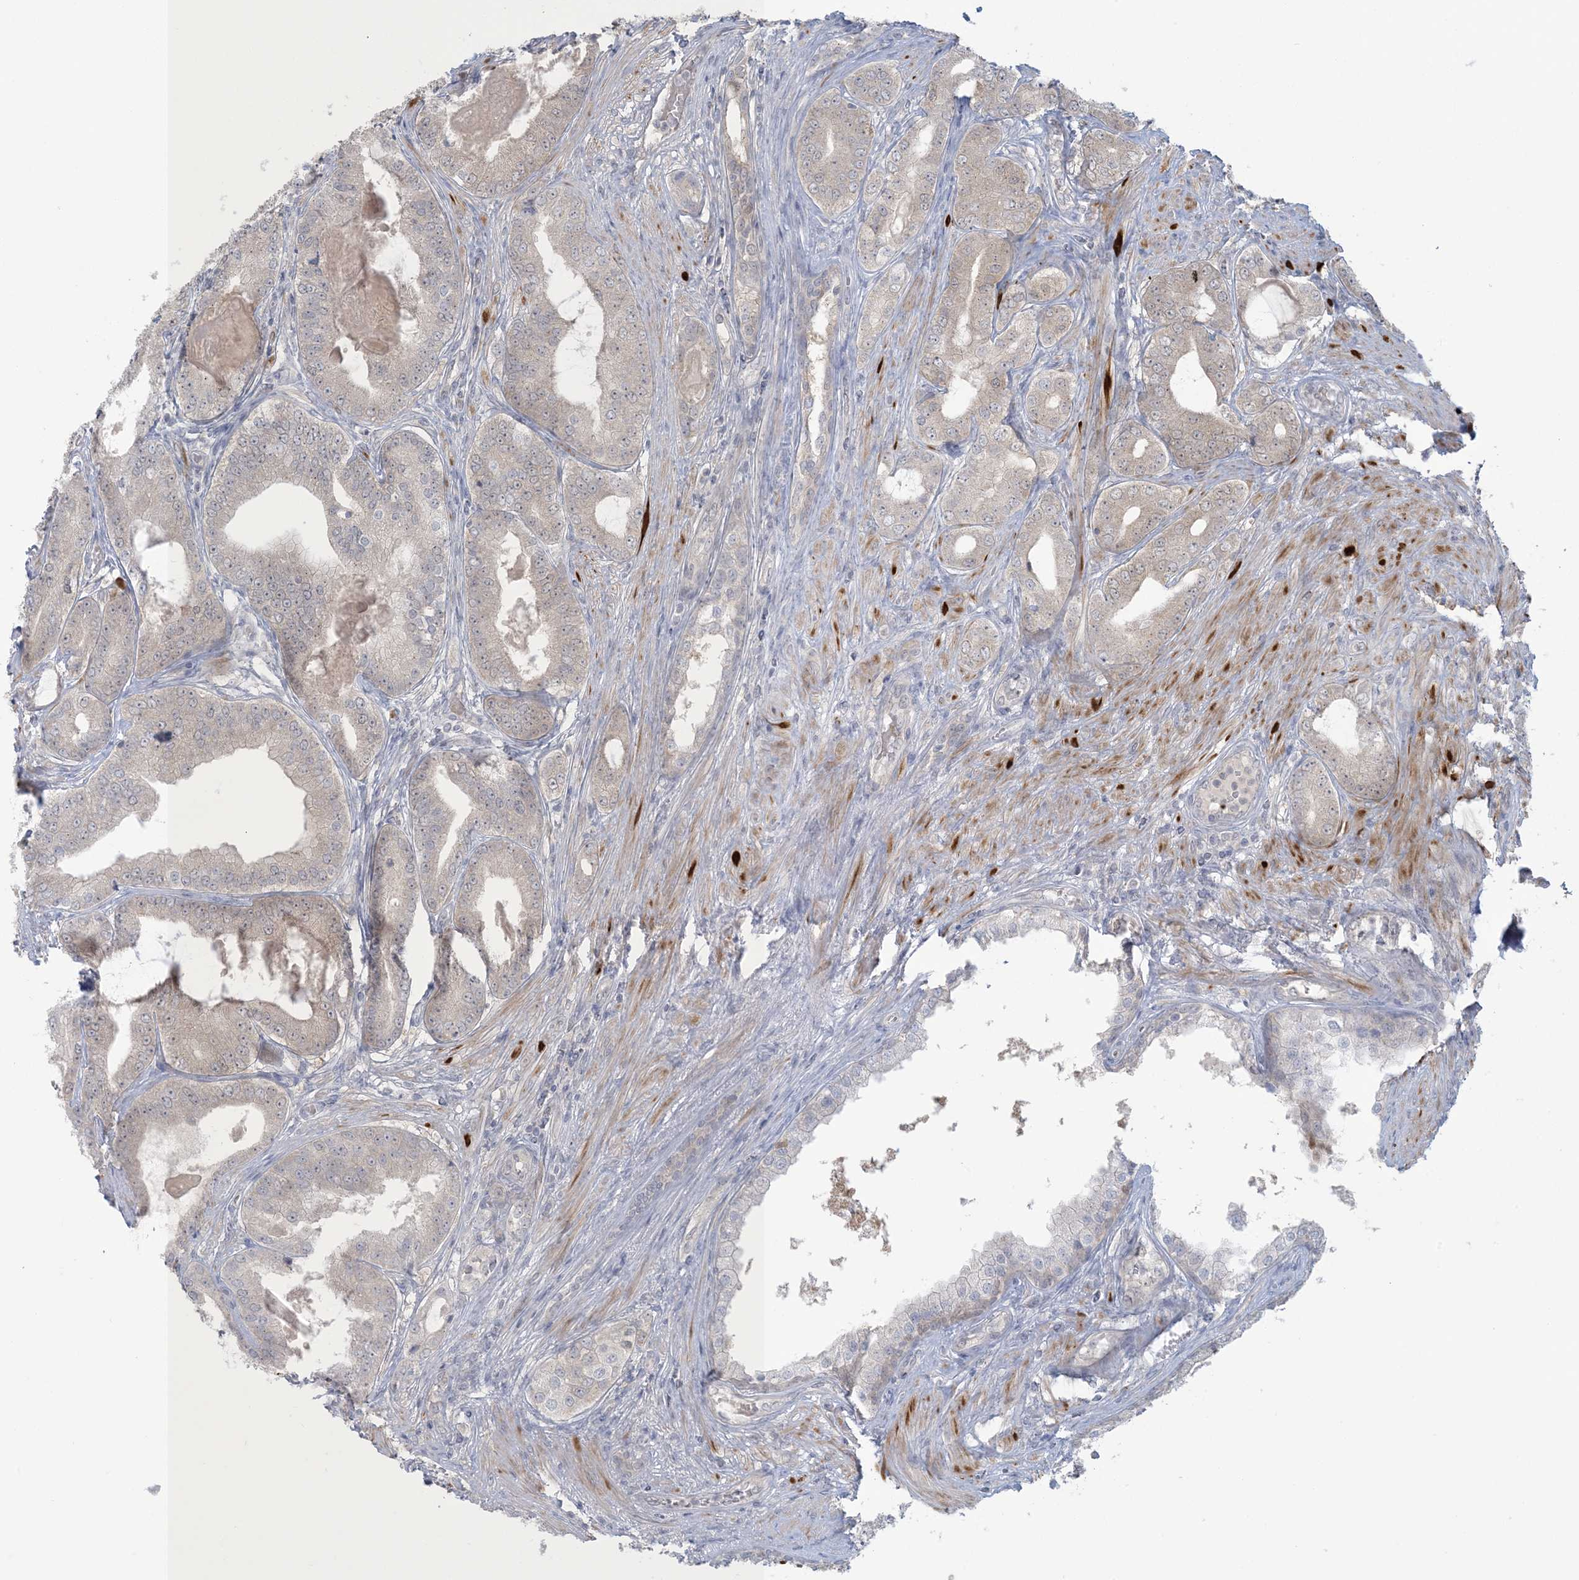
{"staining": {"intensity": "negative", "quantity": "none", "location": "none"}, "tissue": "prostate cancer", "cell_type": "Tumor cells", "image_type": "cancer", "snomed": [{"axis": "morphology", "description": "Adenocarcinoma, High grade"}, {"axis": "topography", "description": "Prostate"}], "caption": "Immunohistochemistry image of neoplastic tissue: human adenocarcinoma (high-grade) (prostate) stained with DAB displays no significant protein staining in tumor cells. (DAB IHC visualized using brightfield microscopy, high magnification).", "gene": "NRBP2", "patient": {"sex": "male", "age": 60}}